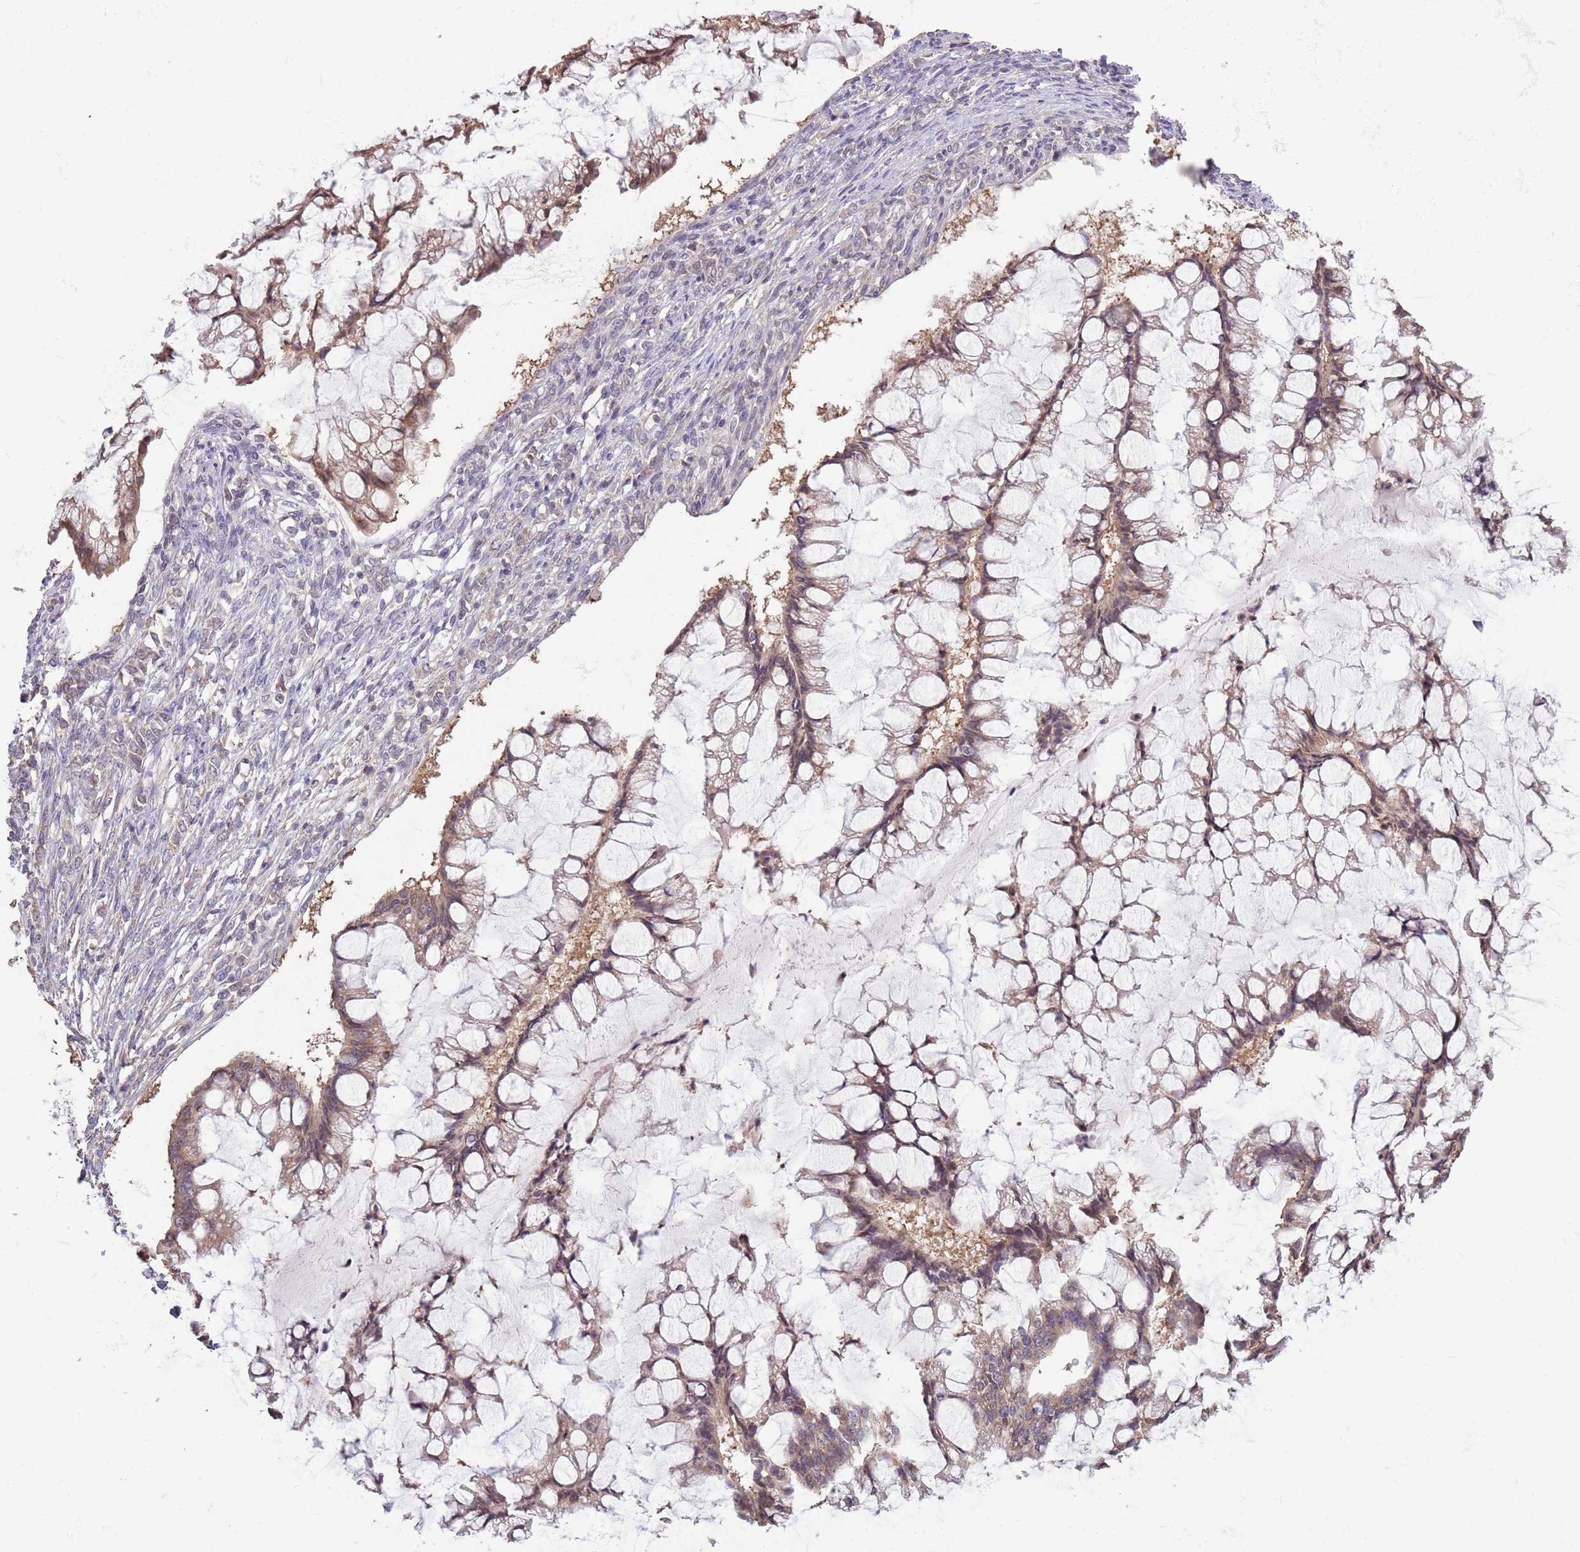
{"staining": {"intensity": "moderate", "quantity": ">75%", "location": "cytoplasmic/membranous"}, "tissue": "ovarian cancer", "cell_type": "Tumor cells", "image_type": "cancer", "snomed": [{"axis": "morphology", "description": "Cystadenocarcinoma, mucinous, NOS"}, {"axis": "topography", "description": "Ovary"}], "caption": "Human ovarian cancer (mucinous cystadenocarcinoma) stained for a protein (brown) exhibits moderate cytoplasmic/membranous positive positivity in approximately >75% of tumor cells.", "gene": "RPL17-C18orf32", "patient": {"sex": "female", "age": 73}}